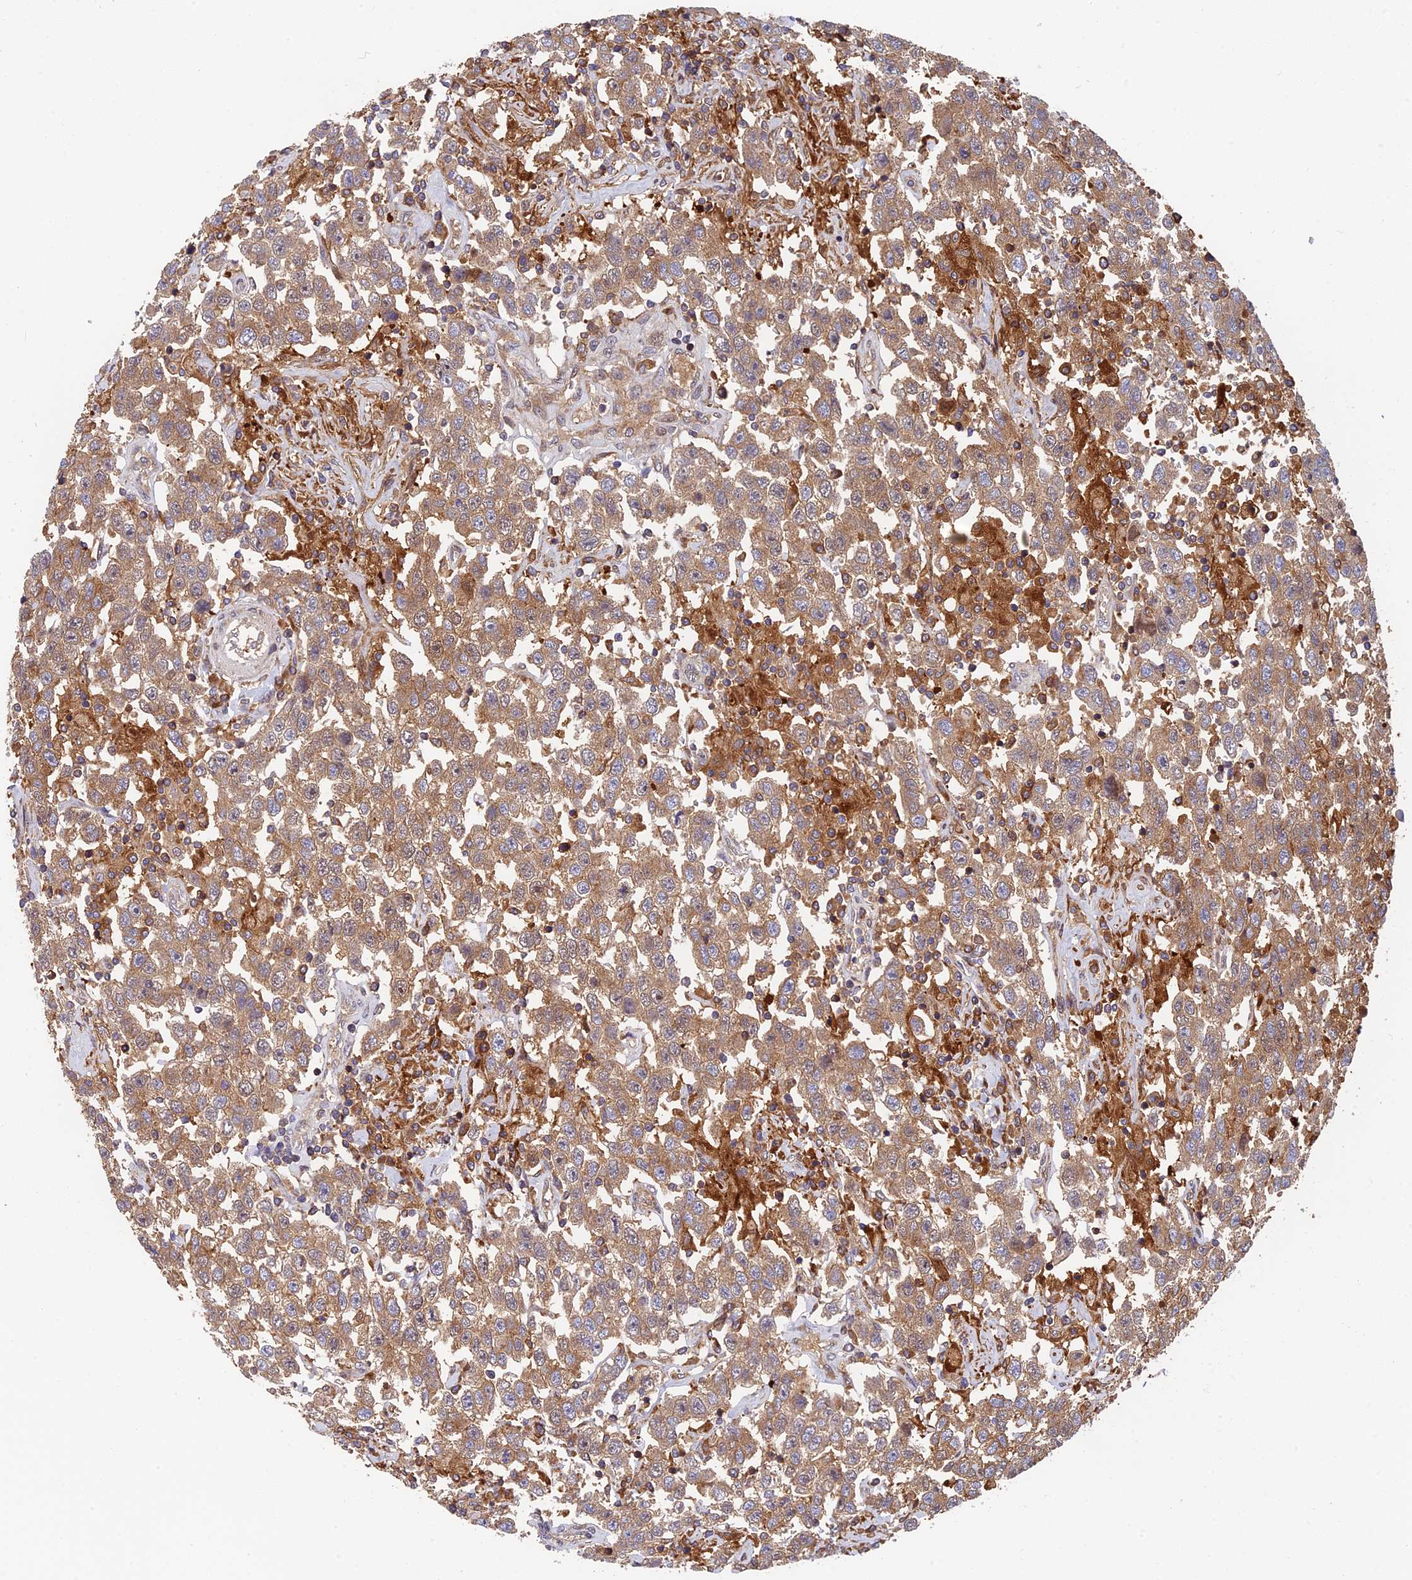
{"staining": {"intensity": "moderate", "quantity": ">75%", "location": "cytoplasmic/membranous"}, "tissue": "testis cancer", "cell_type": "Tumor cells", "image_type": "cancer", "snomed": [{"axis": "morphology", "description": "Seminoma, NOS"}, {"axis": "topography", "description": "Testis"}], "caption": "Testis cancer was stained to show a protein in brown. There is medium levels of moderate cytoplasmic/membranous staining in about >75% of tumor cells.", "gene": "IPO5", "patient": {"sex": "male", "age": 41}}